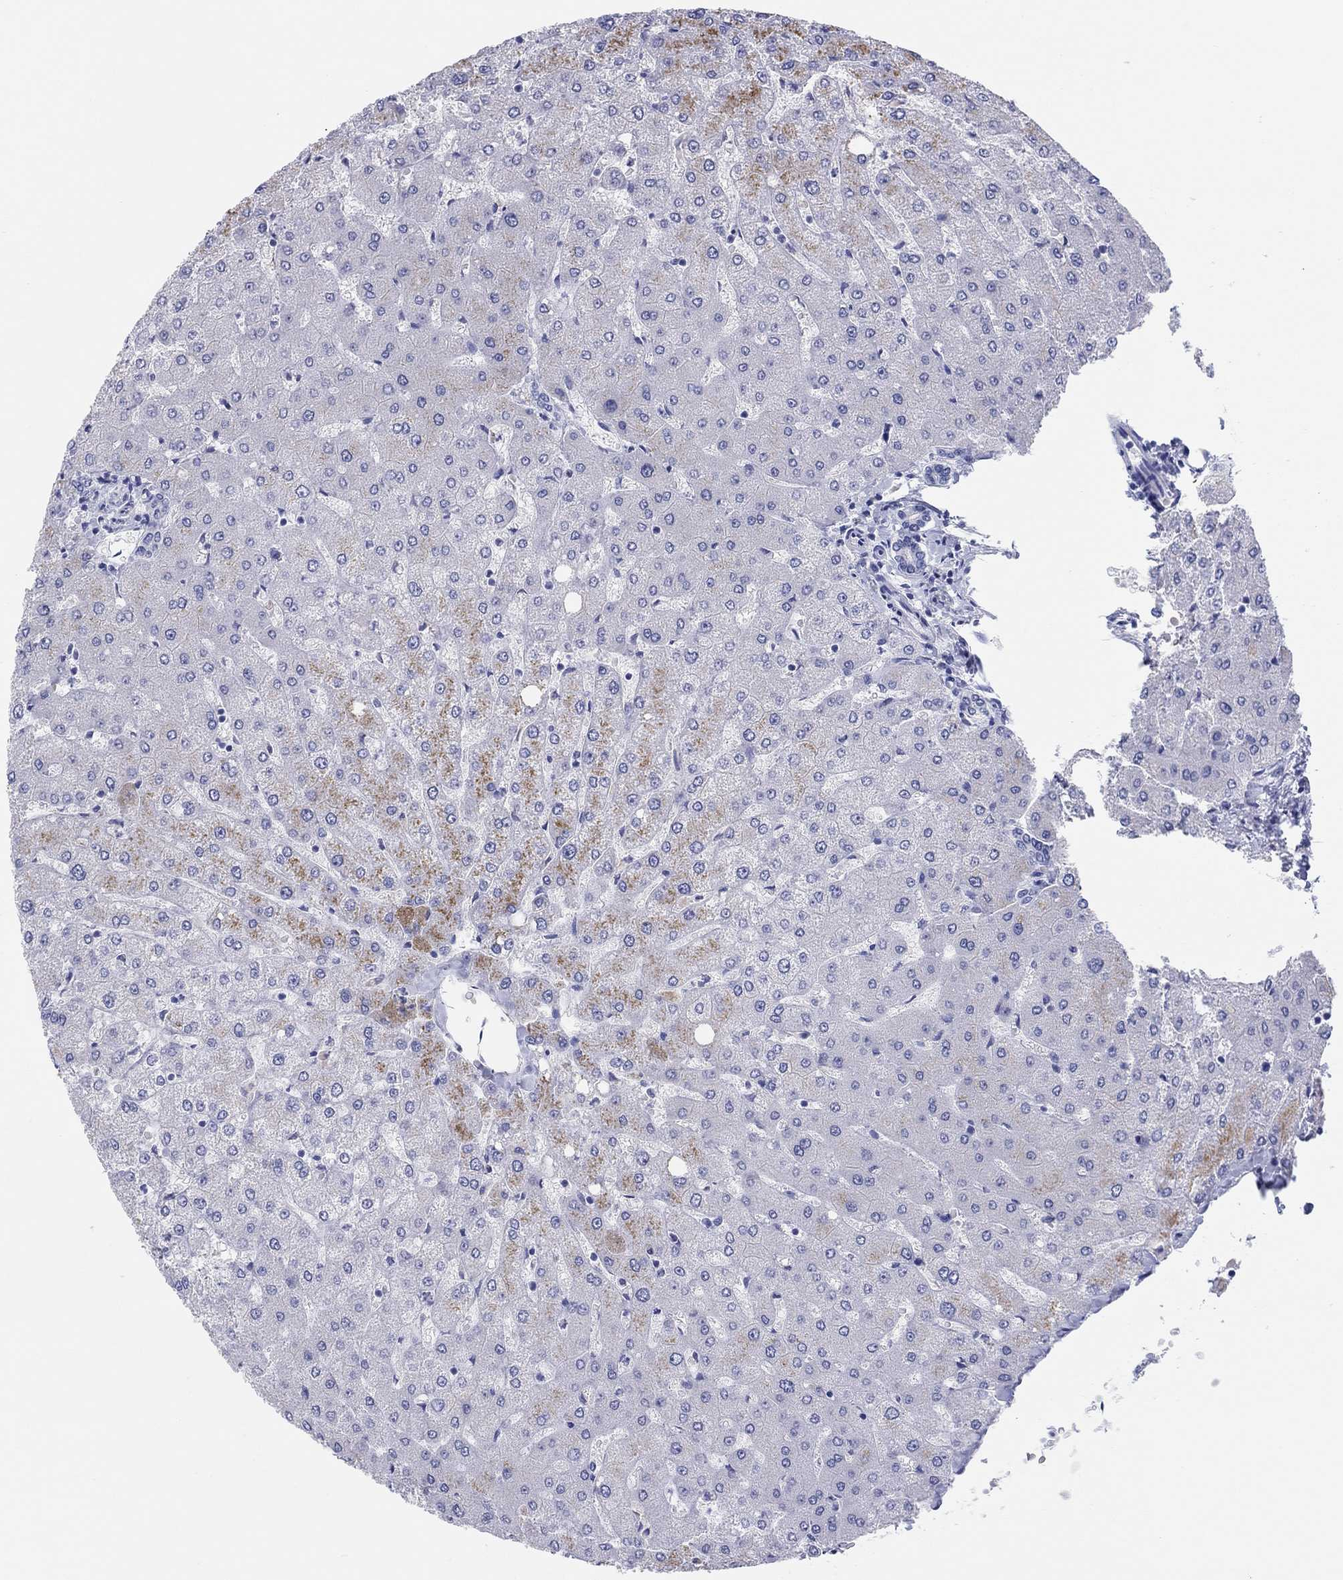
{"staining": {"intensity": "negative", "quantity": "none", "location": "none"}, "tissue": "liver", "cell_type": "Cholangiocytes", "image_type": "normal", "snomed": [{"axis": "morphology", "description": "Normal tissue, NOS"}, {"axis": "topography", "description": "Liver"}], "caption": "Immunohistochemistry (IHC) image of unremarkable liver: human liver stained with DAB shows no significant protein staining in cholangiocytes.", "gene": "ERICH3", "patient": {"sex": "female", "age": 54}}